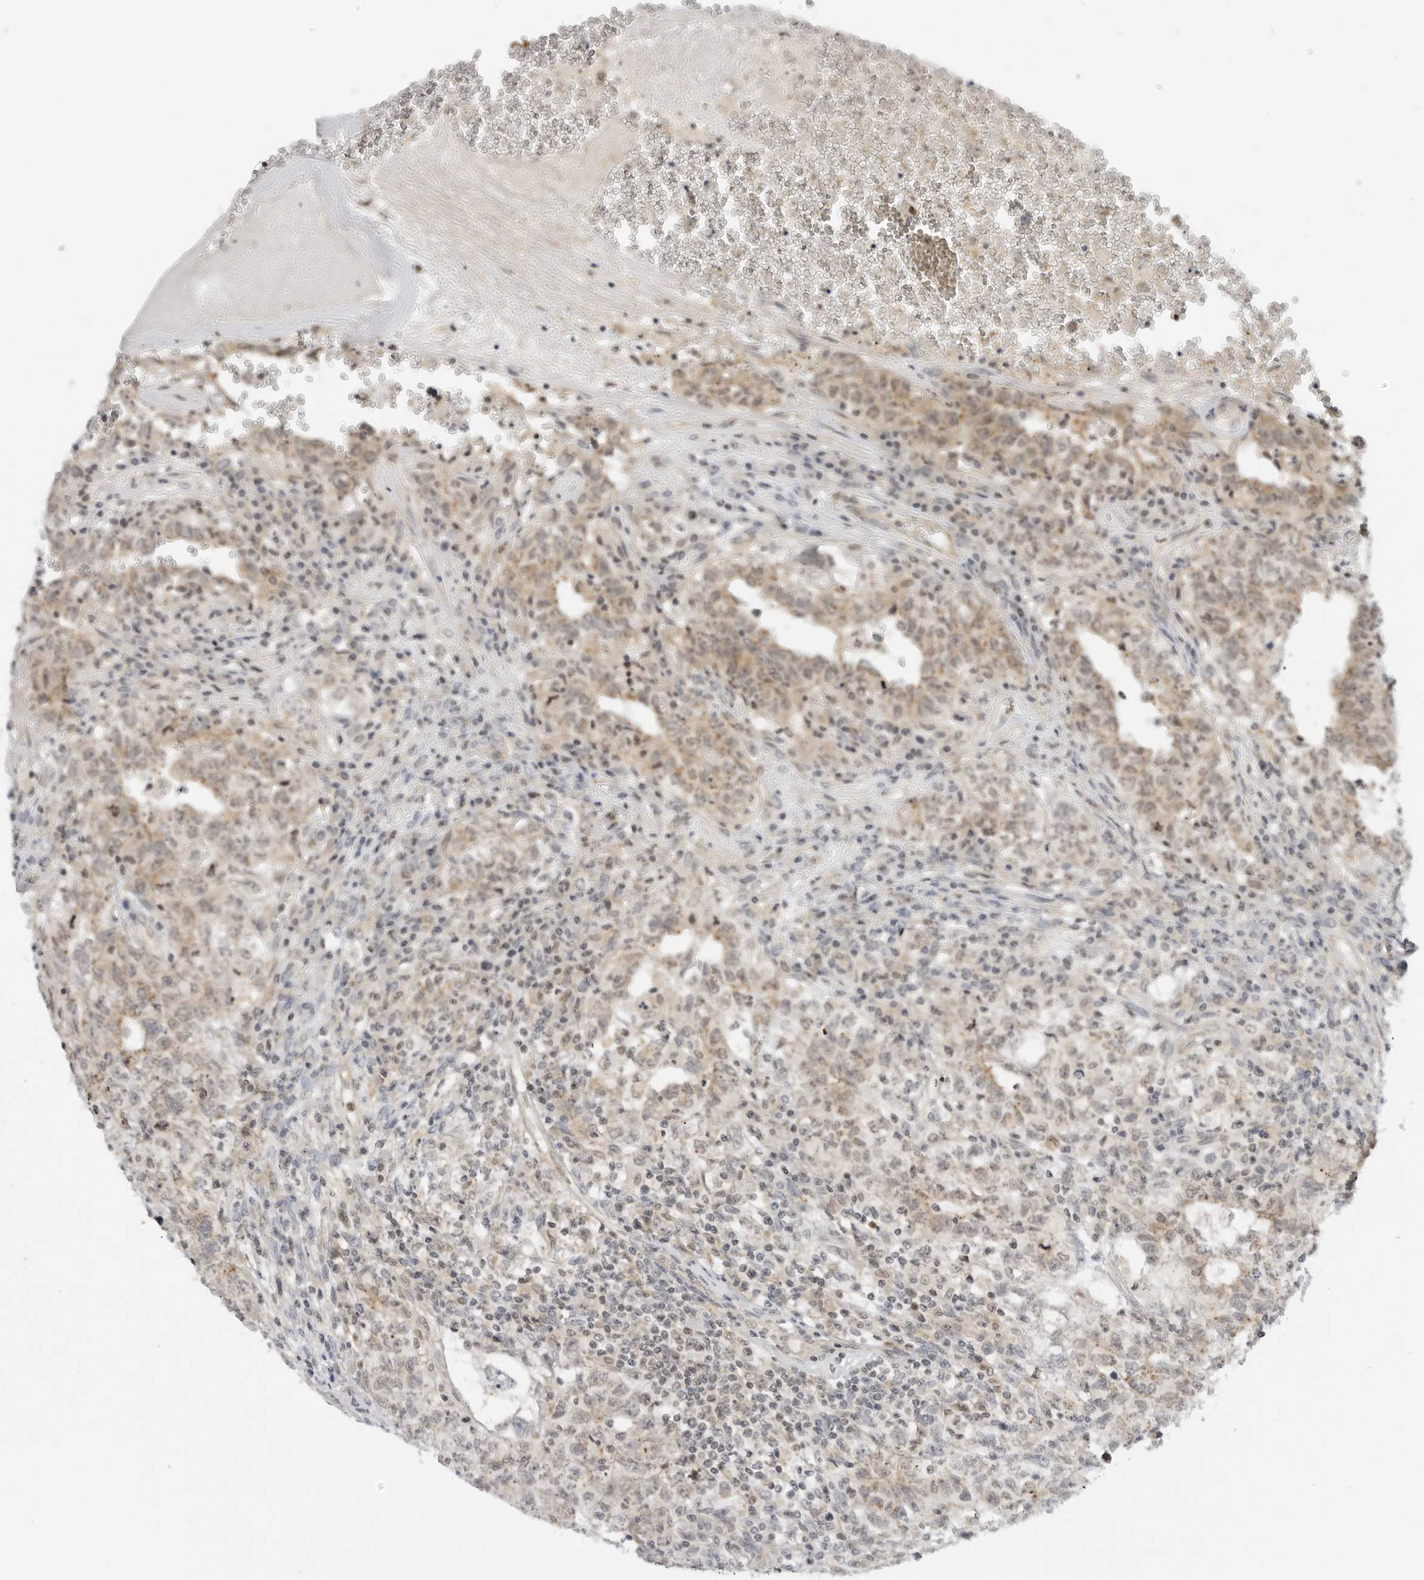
{"staining": {"intensity": "weak", "quantity": "<25%", "location": "cytoplasmic/membranous"}, "tissue": "testis cancer", "cell_type": "Tumor cells", "image_type": "cancer", "snomed": [{"axis": "morphology", "description": "Carcinoma, Embryonal, NOS"}, {"axis": "topography", "description": "Testis"}], "caption": "Testis cancer (embryonal carcinoma) was stained to show a protein in brown. There is no significant staining in tumor cells. Nuclei are stained in blue.", "gene": "SUGCT", "patient": {"sex": "male", "age": 26}}